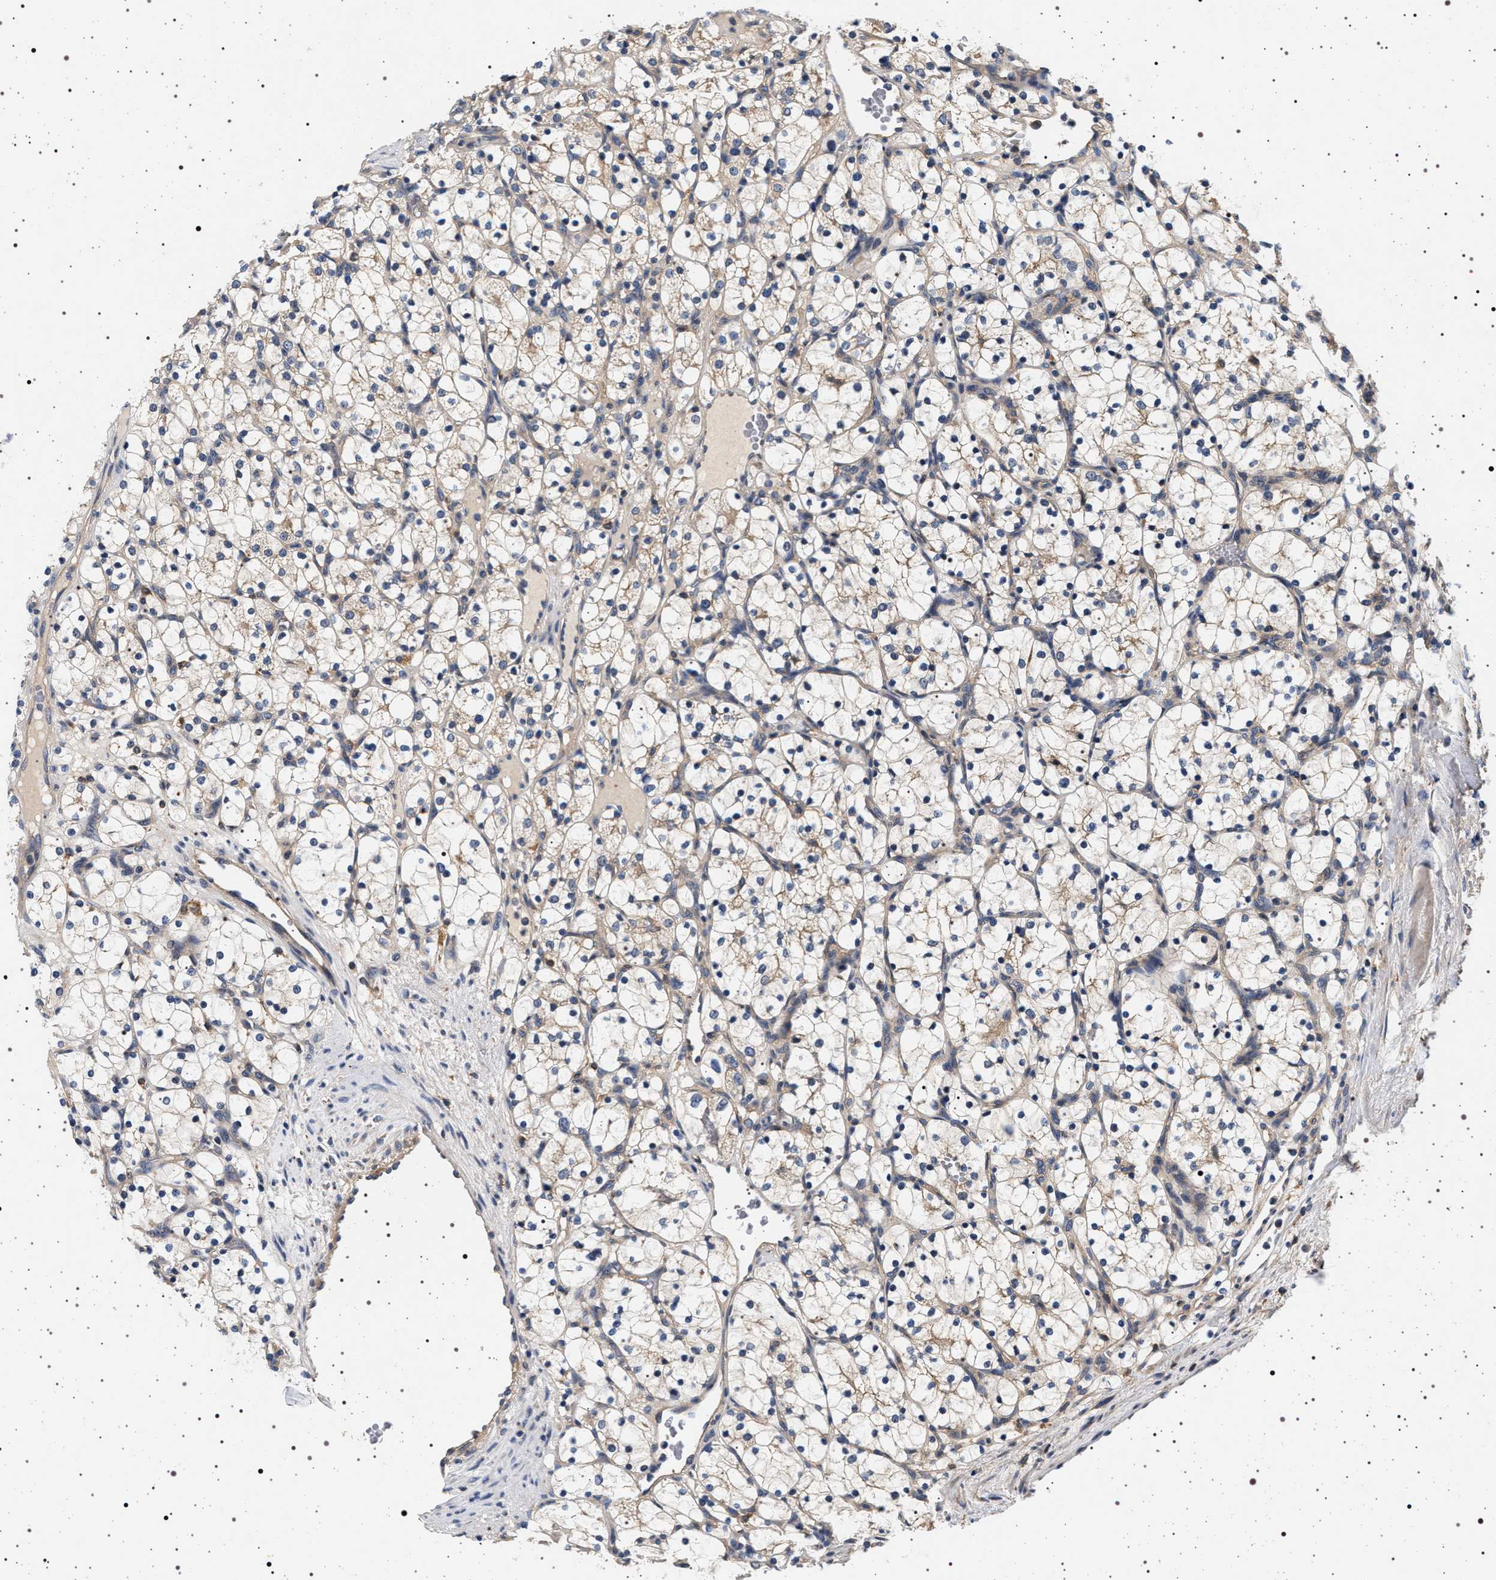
{"staining": {"intensity": "weak", "quantity": "<25%", "location": "cytoplasmic/membranous"}, "tissue": "renal cancer", "cell_type": "Tumor cells", "image_type": "cancer", "snomed": [{"axis": "morphology", "description": "Adenocarcinoma, NOS"}, {"axis": "topography", "description": "Kidney"}], "caption": "Renal cancer (adenocarcinoma) was stained to show a protein in brown. There is no significant expression in tumor cells.", "gene": "DCBLD2", "patient": {"sex": "female", "age": 69}}